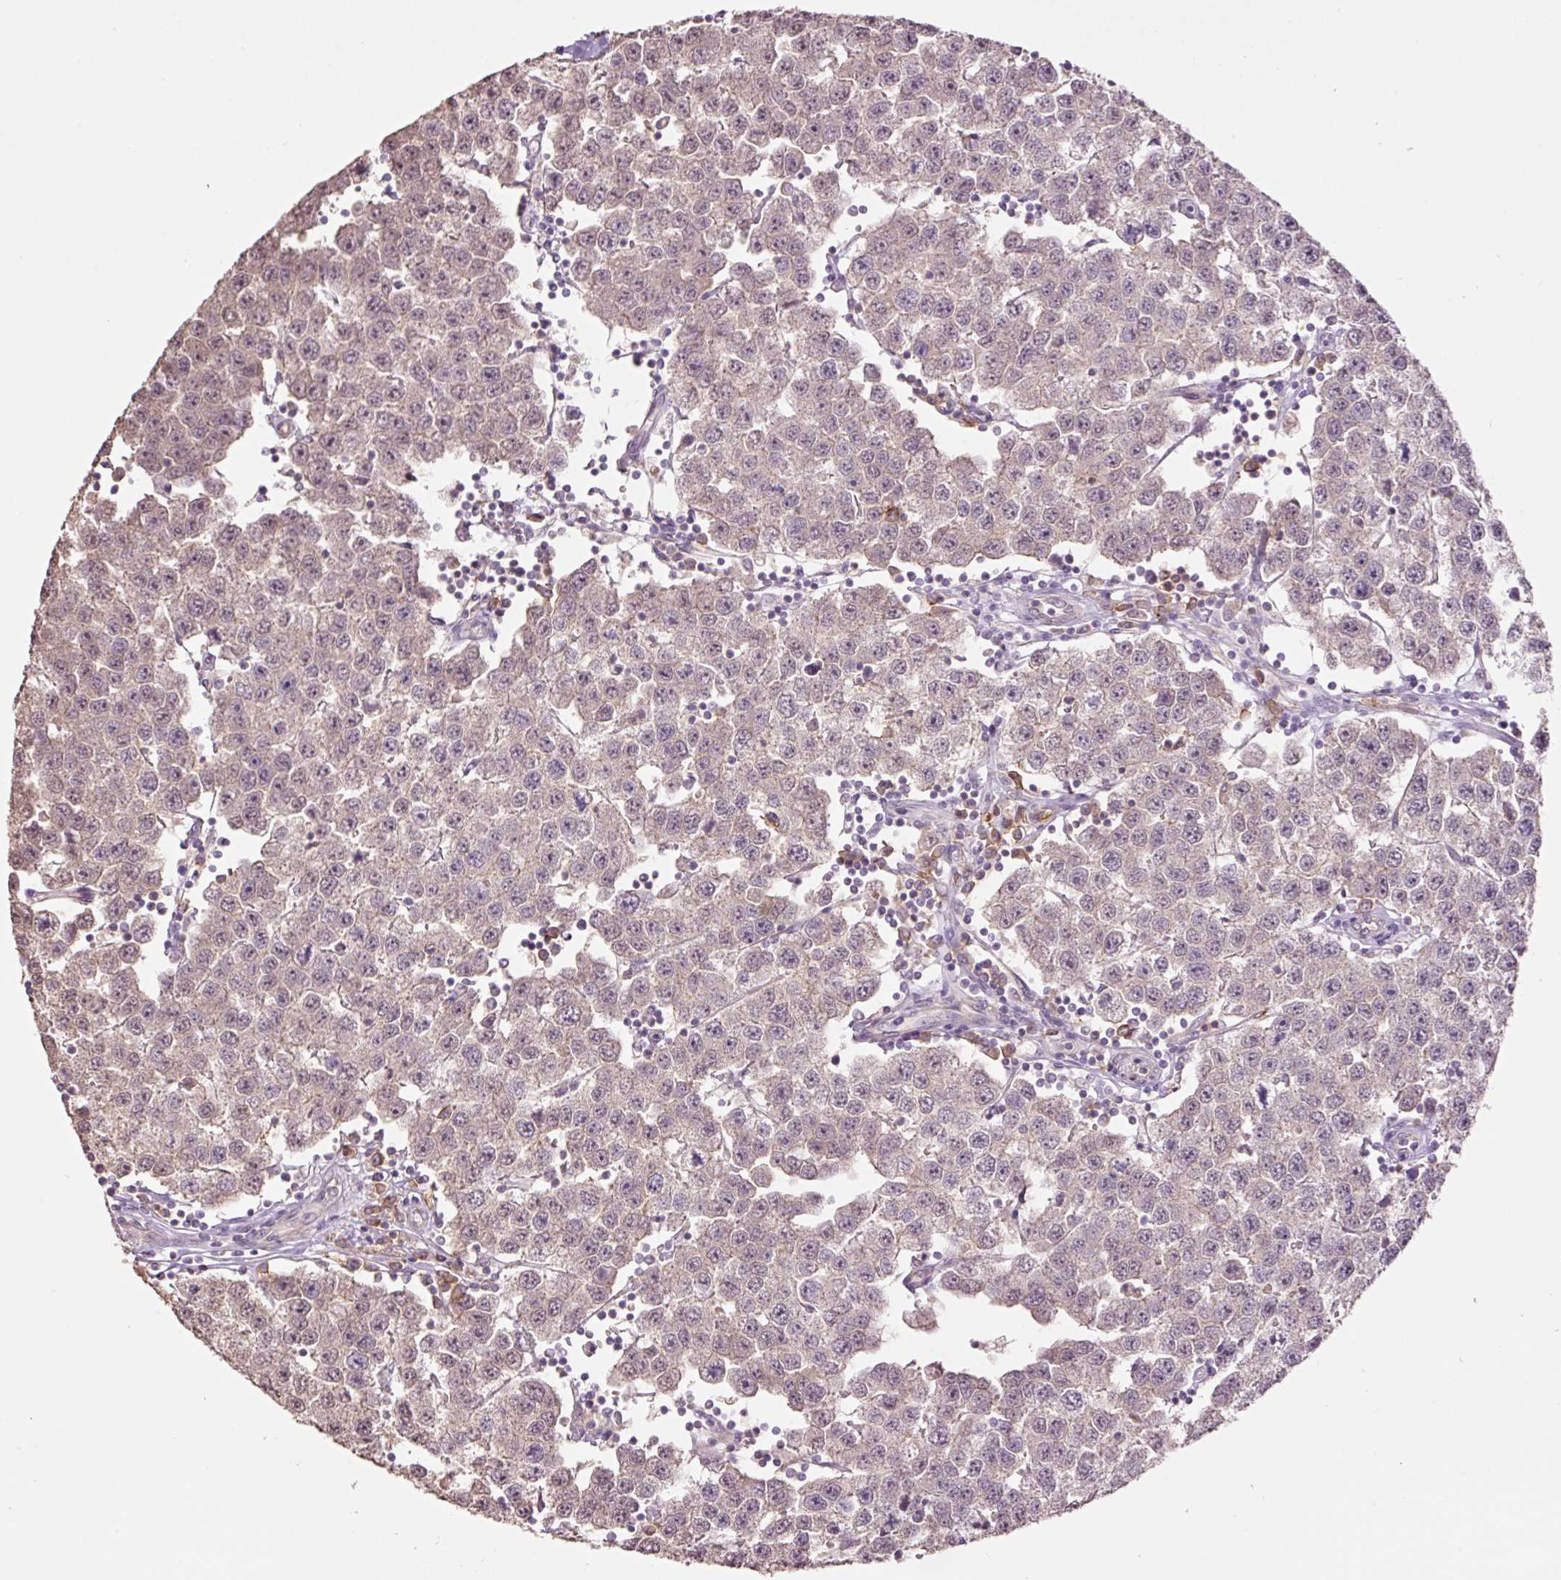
{"staining": {"intensity": "negative", "quantity": "none", "location": "none"}, "tissue": "testis cancer", "cell_type": "Tumor cells", "image_type": "cancer", "snomed": [{"axis": "morphology", "description": "Seminoma, NOS"}, {"axis": "topography", "description": "Testis"}], "caption": "Testis seminoma was stained to show a protein in brown. There is no significant positivity in tumor cells.", "gene": "SLC1A4", "patient": {"sex": "male", "age": 34}}